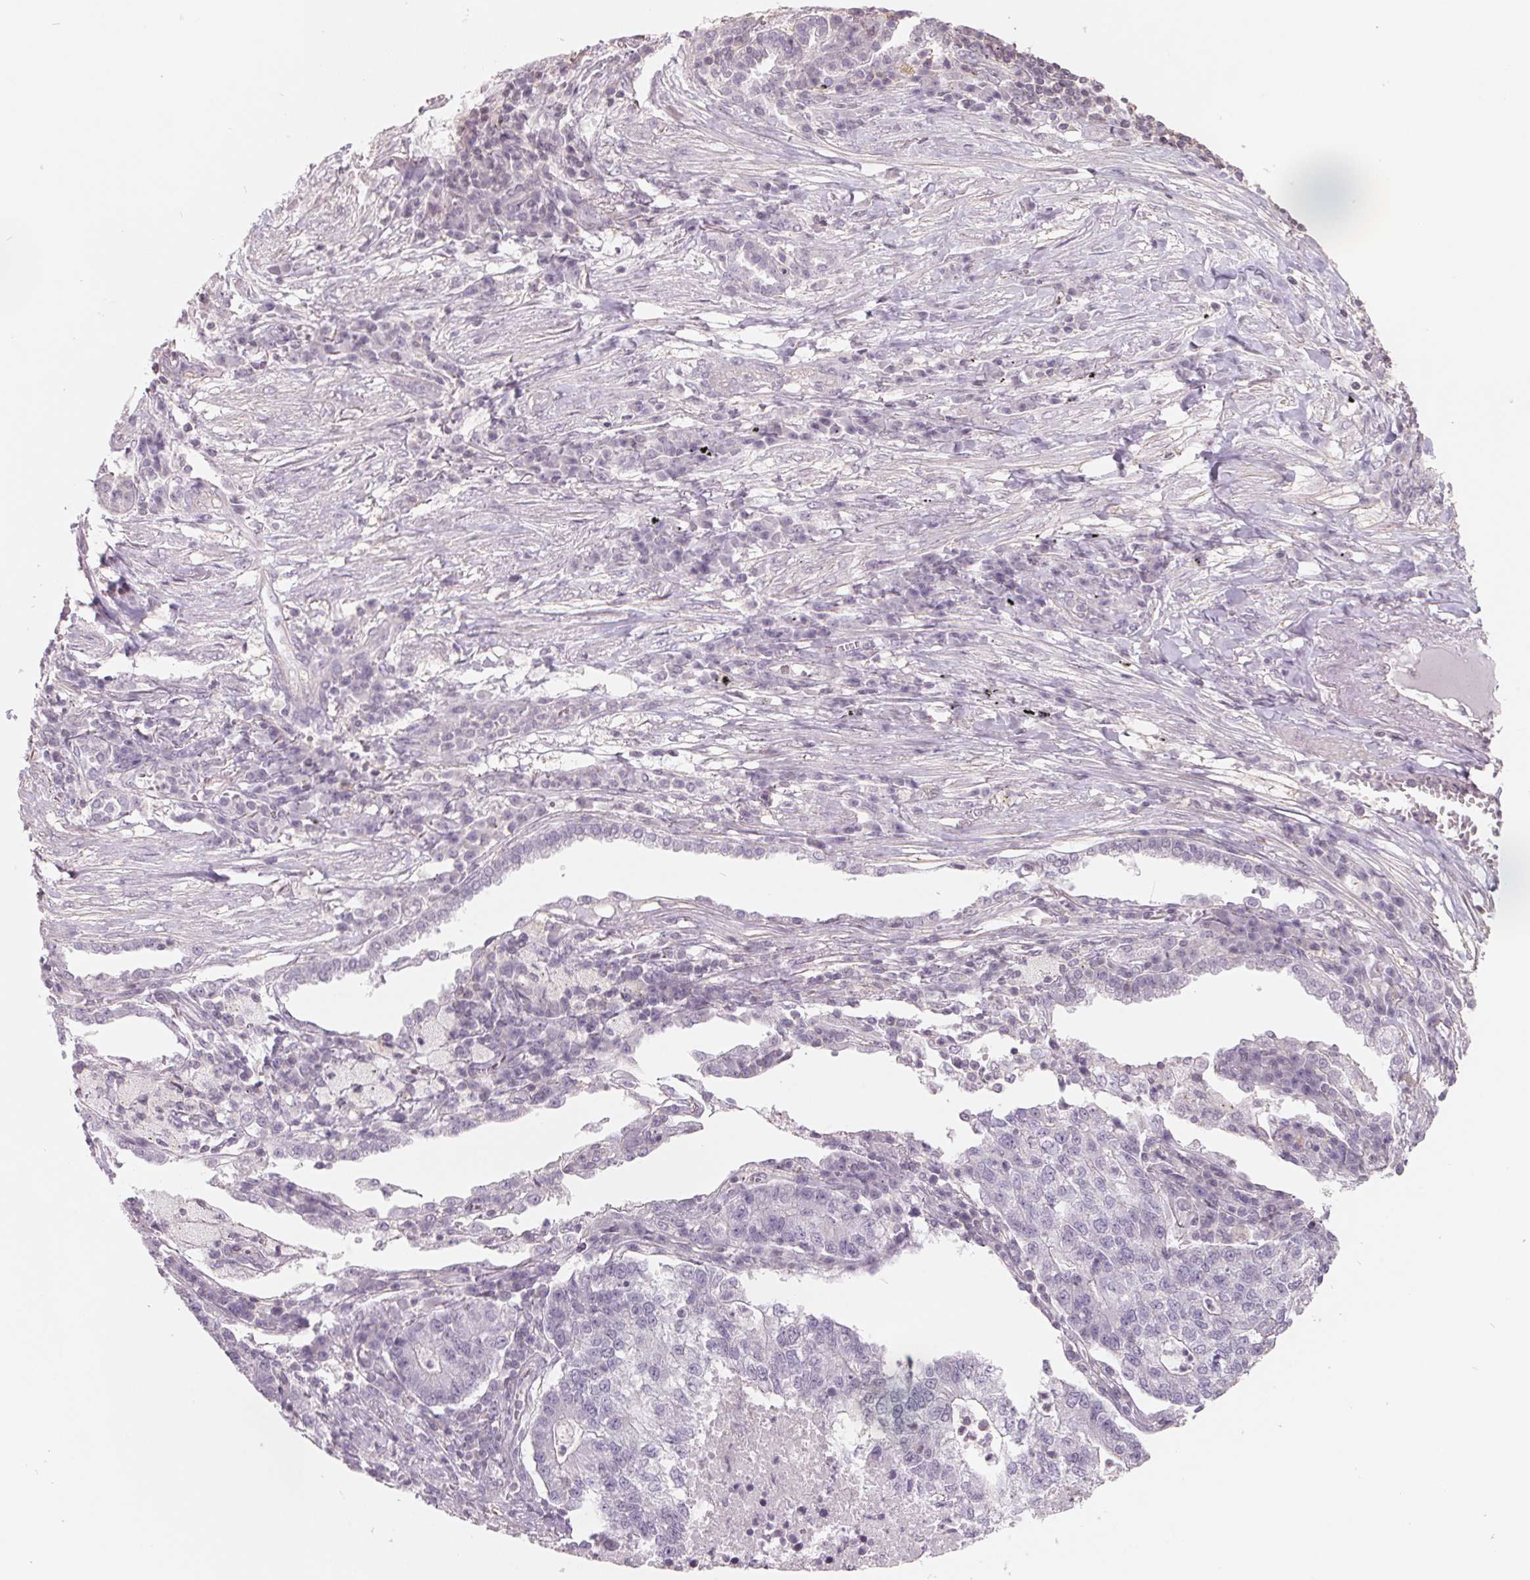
{"staining": {"intensity": "negative", "quantity": "none", "location": "none"}, "tissue": "lung cancer", "cell_type": "Tumor cells", "image_type": "cancer", "snomed": [{"axis": "morphology", "description": "Adenocarcinoma, NOS"}, {"axis": "topography", "description": "Lung"}], "caption": "Immunohistochemical staining of human lung cancer reveals no significant positivity in tumor cells.", "gene": "FTCD", "patient": {"sex": "male", "age": 57}}